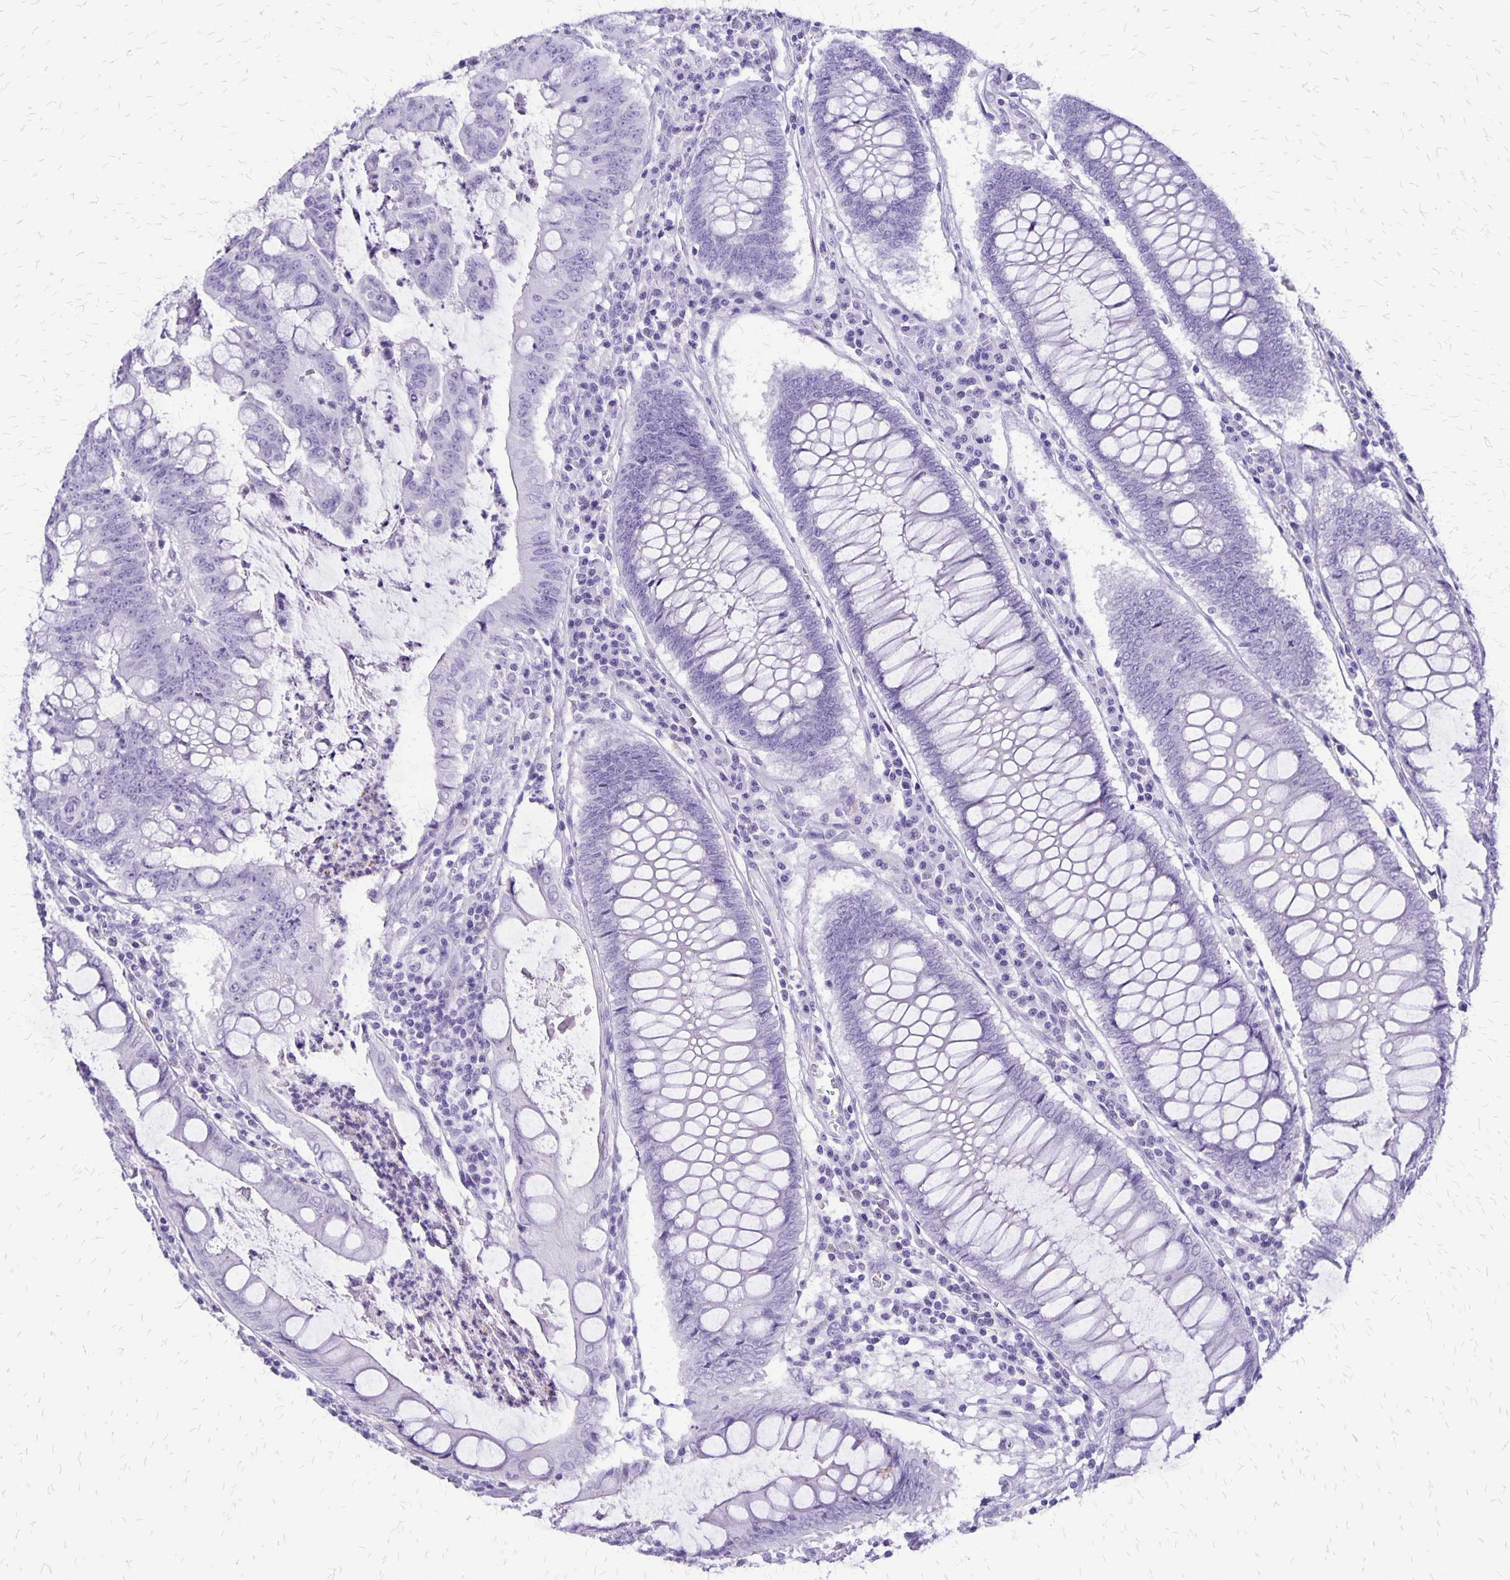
{"staining": {"intensity": "negative", "quantity": "none", "location": "none"}, "tissue": "colorectal cancer", "cell_type": "Tumor cells", "image_type": "cancer", "snomed": [{"axis": "morphology", "description": "Adenocarcinoma, NOS"}, {"axis": "topography", "description": "Colon"}], "caption": "Immunohistochemistry histopathology image of human colorectal cancer (adenocarcinoma) stained for a protein (brown), which shows no positivity in tumor cells.", "gene": "SLC13A2", "patient": {"sex": "male", "age": 62}}